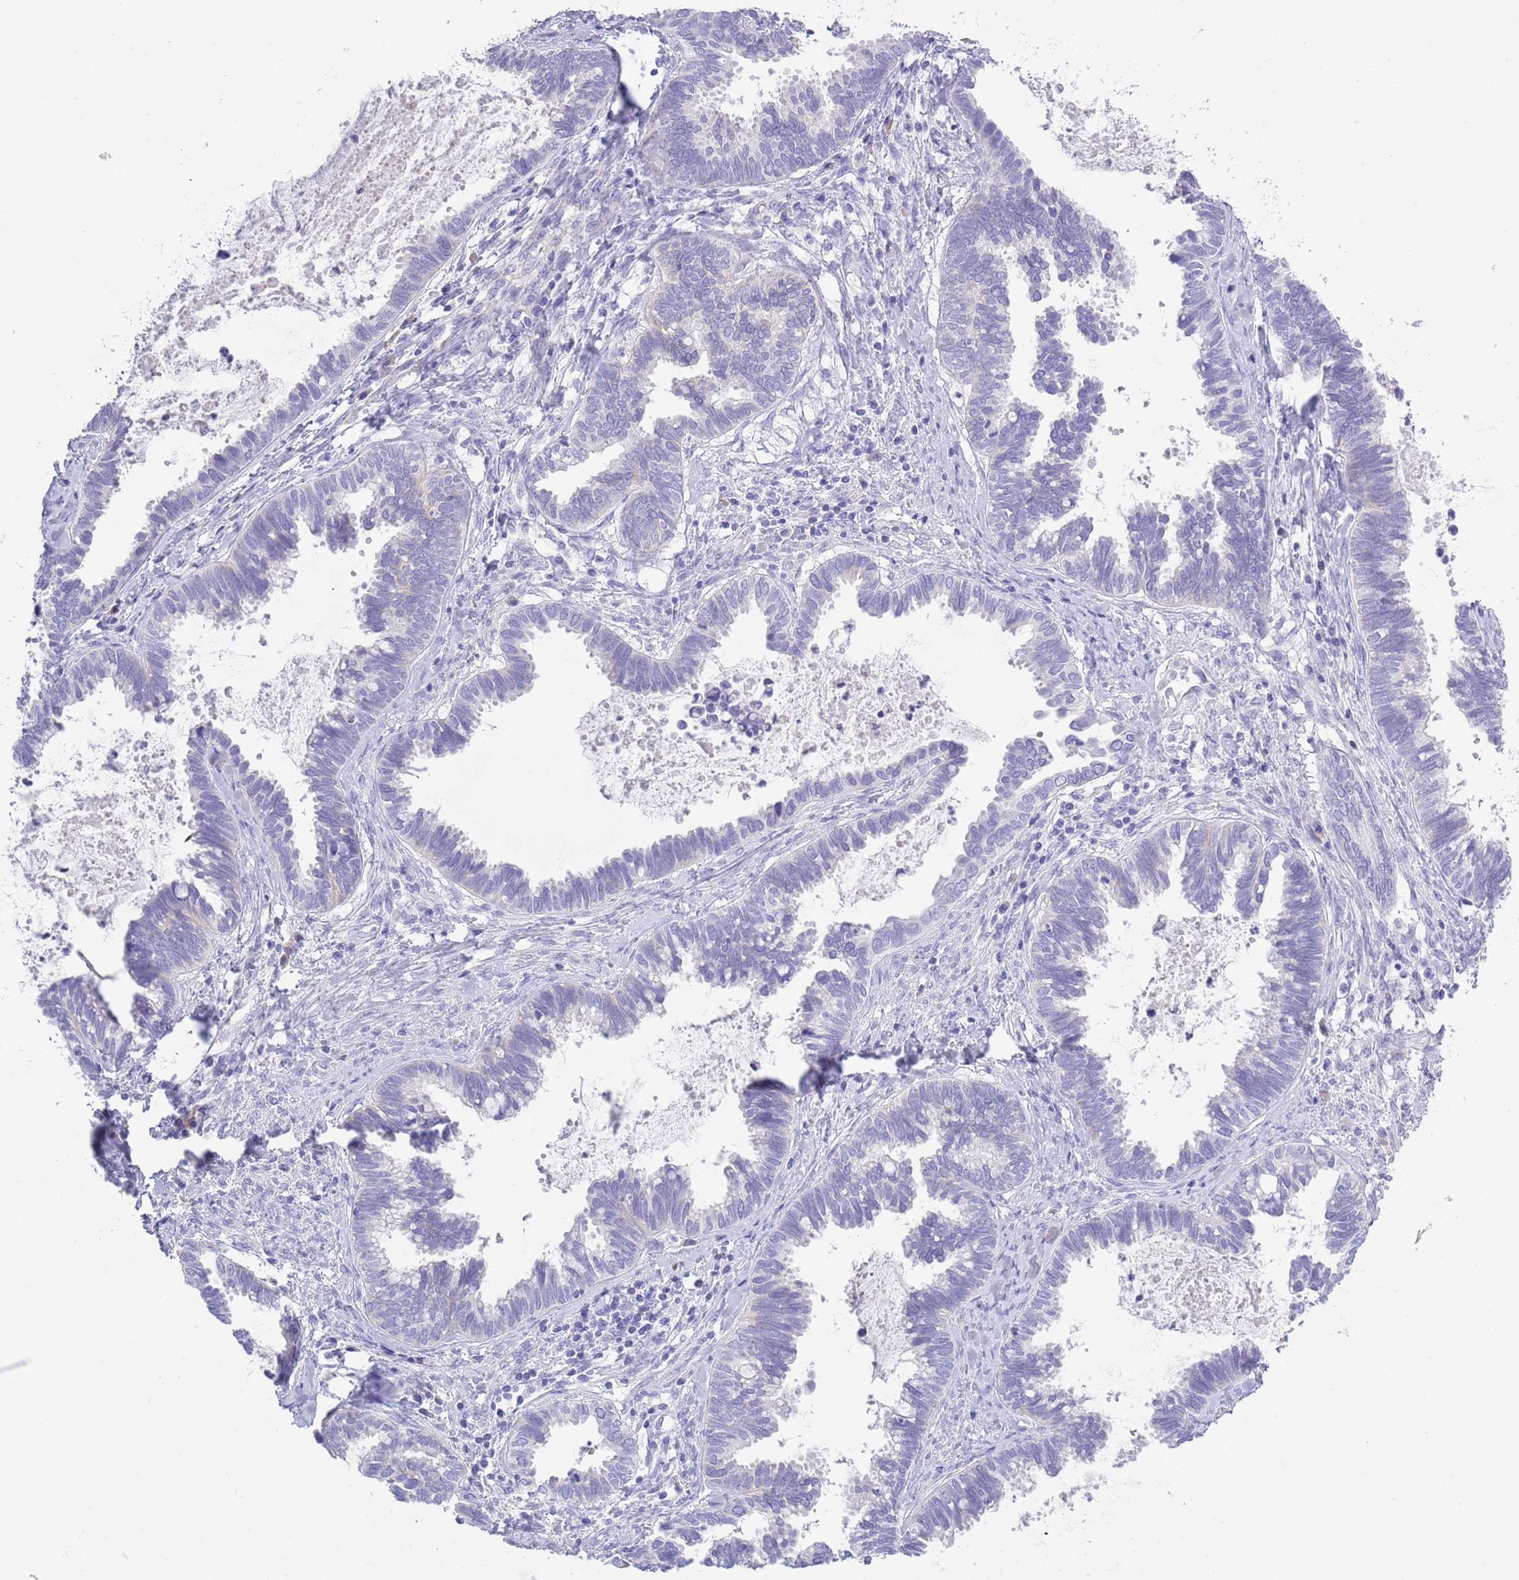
{"staining": {"intensity": "negative", "quantity": "none", "location": "none"}, "tissue": "cervical cancer", "cell_type": "Tumor cells", "image_type": "cancer", "snomed": [{"axis": "morphology", "description": "Adenocarcinoma, NOS"}, {"axis": "topography", "description": "Cervix"}], "caption": "This is an immunohistochemistry photomicrograph of human cervical cancer. There is no expression in tumor cells.", "gene": "ACR", "patient": {"sex": "female", "age": 37}}